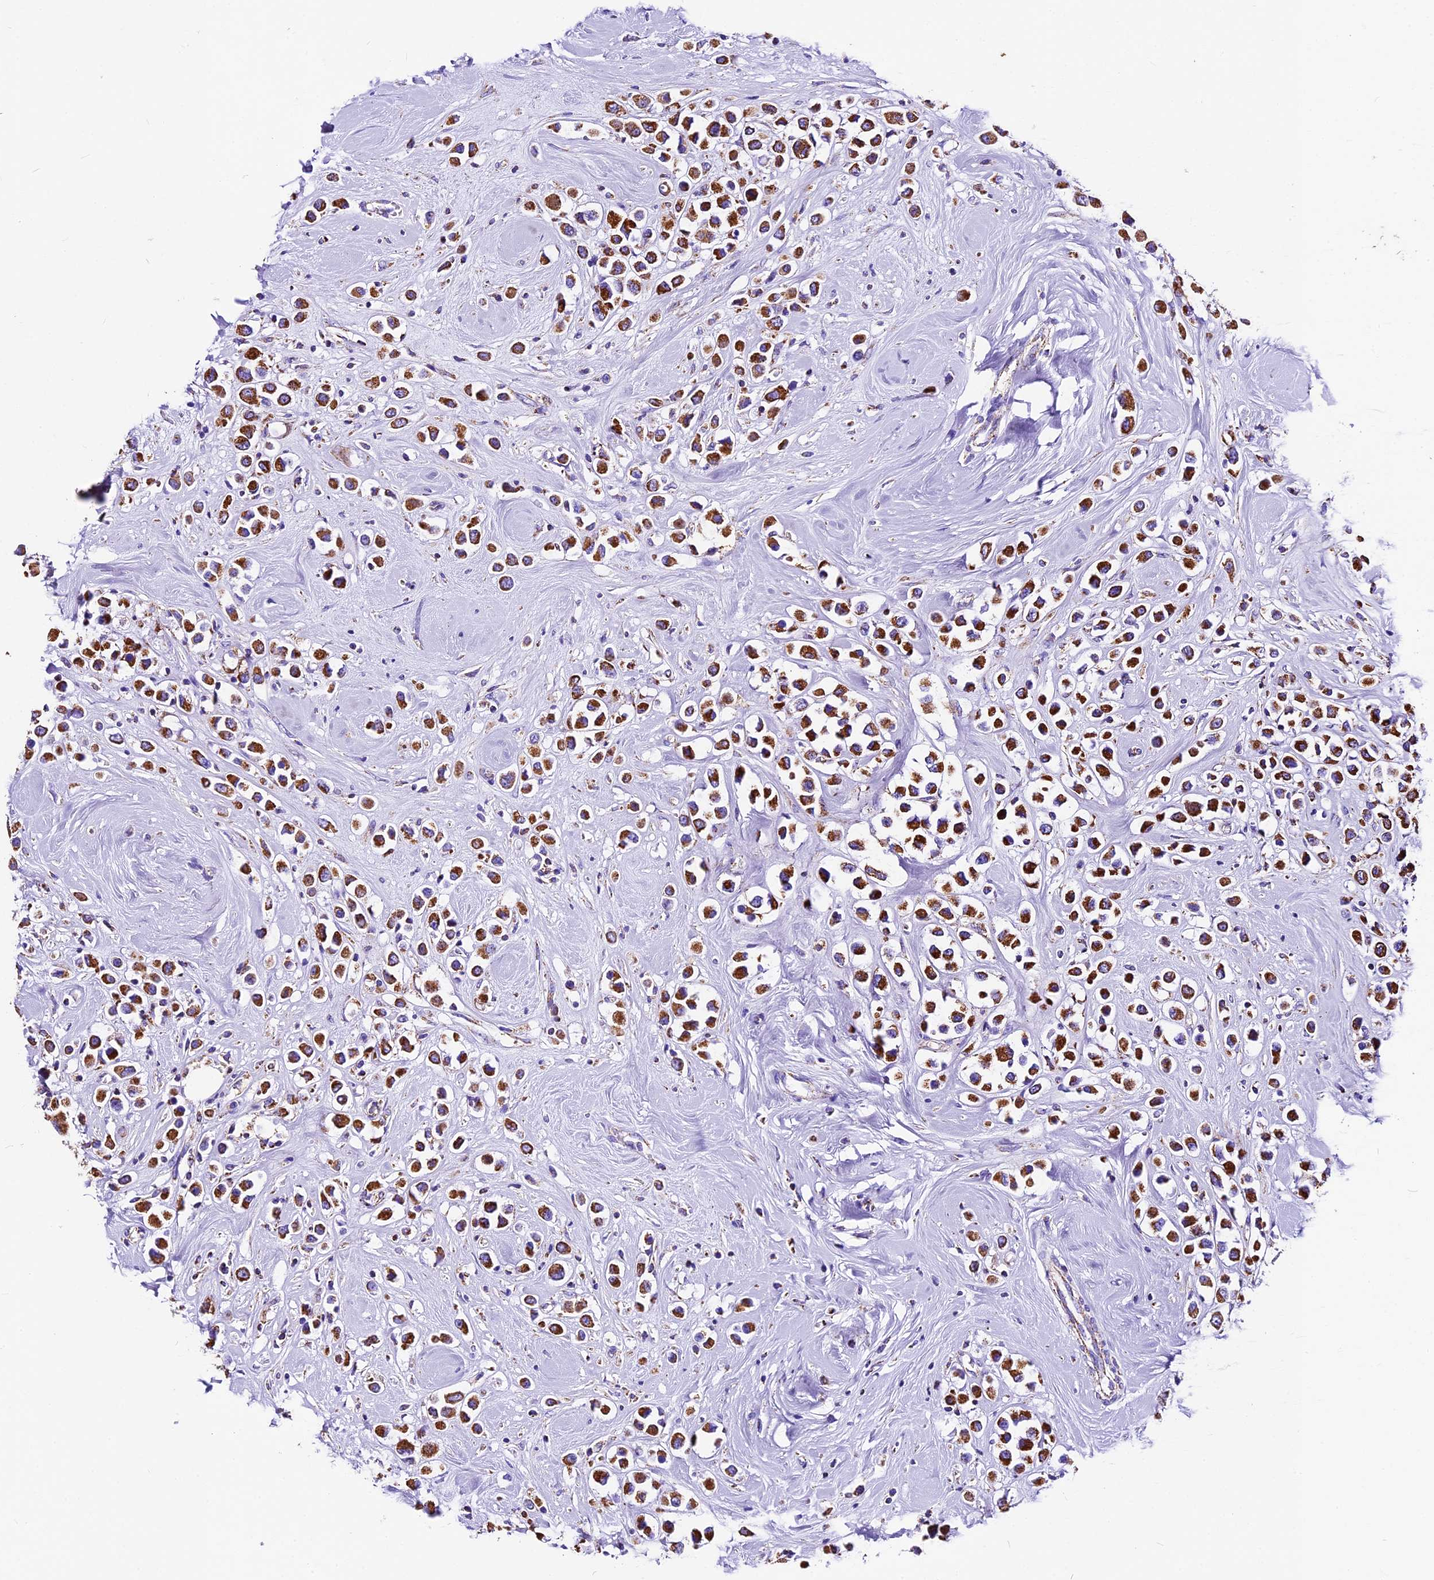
{"staining": {"intensity": "strong", "quantity": ">75%", "location": "cytoplasmic/membranous"}, "tissue": "breast cancer", "cell_type": "Tumor cells", "image_type": "cancer", "snomed": [{"axis": "morphology", "description": "Duct carcinoma"}, {"axis": "topography", "description": "Breast"}], "caption": "Immunohistochemistry (IHC) (DAB) staining of infiltrating ductal carcinoma (breast) demonstrates strong cytoplasmic/membranous protein positivity in about >75% of tumor cells. Nuclei are stained in blue.", "gene": "DCAF5", "patient": {"sex": "female", "age": 61}}